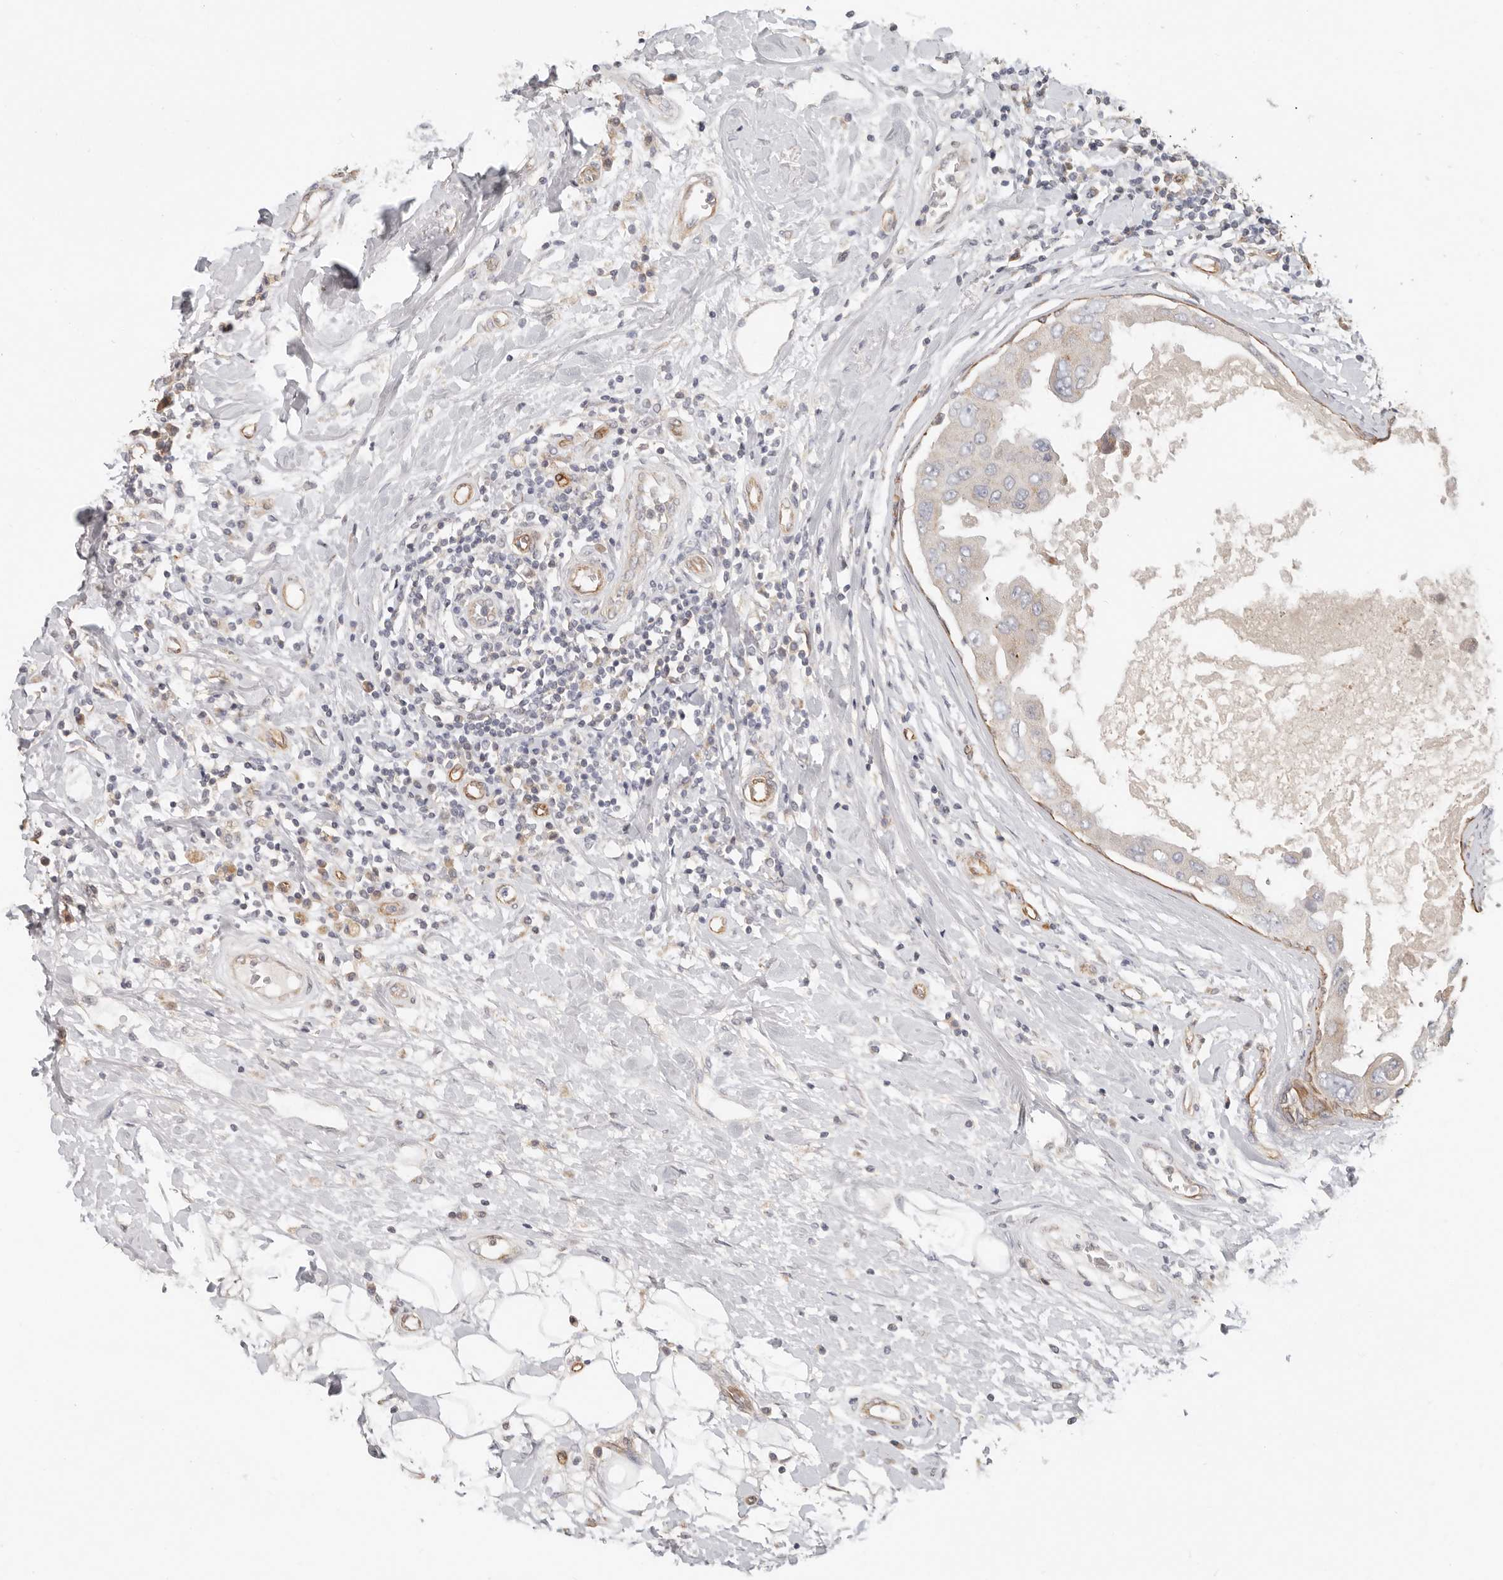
{"staining": {"intensity": "negative", "quantity": "none", "location": "none"}, "tissue": "breast cancer", "cell_type": "Tumor cells", "image_type": "cancer", "snomed": [{"axis": "morphology", "description": "Duct carcinoma"}, {"axis": "topography", "description": "Breast"}], "caption": "Image shows no significant protein expression in tumor cells of intraductal carcinoma (breast).", "gene": "SPRING1", "patient": {"sex": "female", "age": 27}}